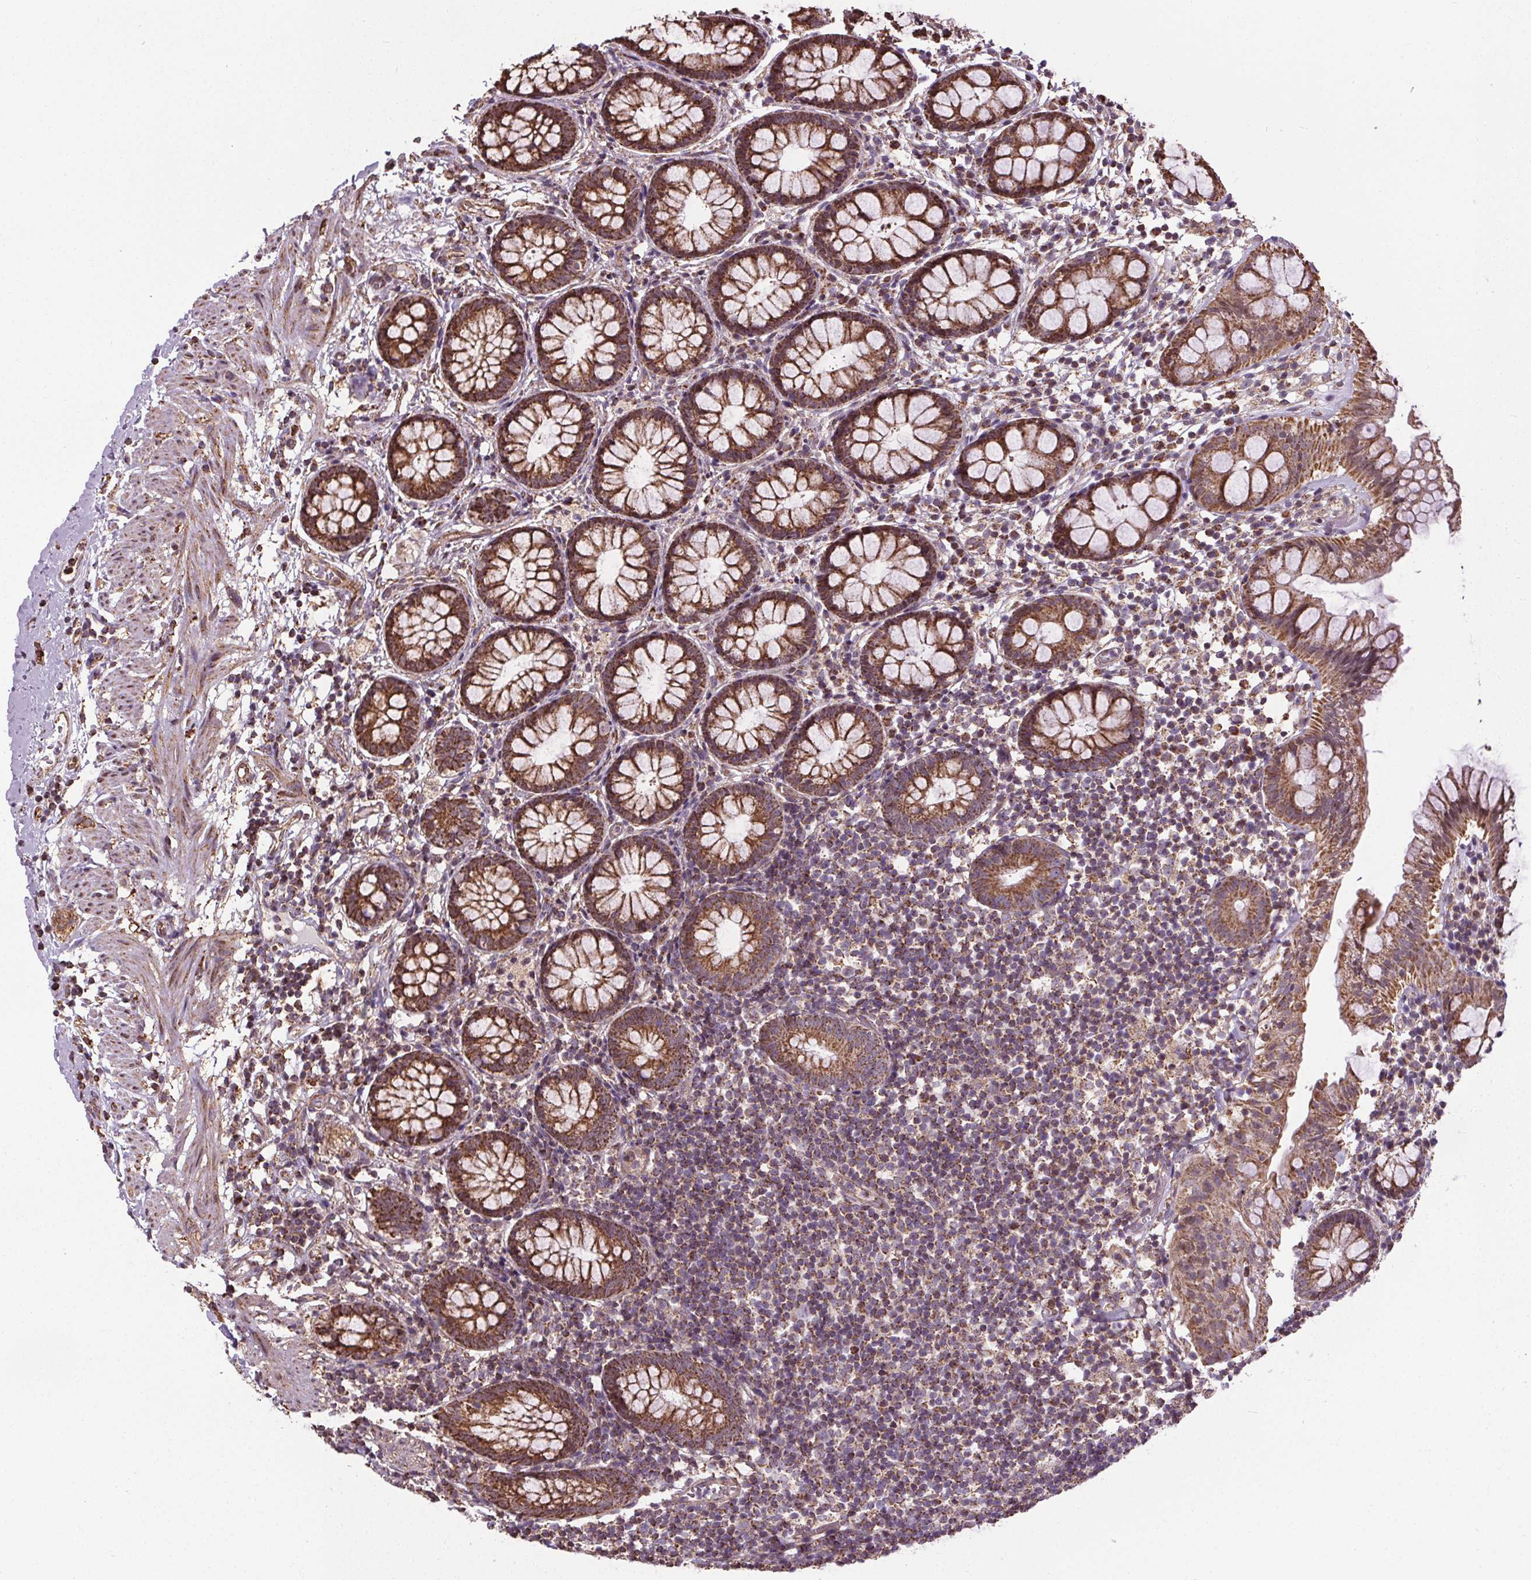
{"staining": {"intensity": "moderate", "quantity": ">75%", "location": "cytoplasmic/membranous"}, "tissue": "rectum", "cell_type": "Glandular cells", "image_type": "normal", "snomed": [{"axis": "morphology", "description": "Normal tissue, NOS"}, {"axis": "topography", "description": "Rectum"}], "caption": "Glandular cells reveal medium levels of moderate cytoplasmic/membranous positivity in approximately >75% of cells in benign rectum.", "gene": "ZNF548", "patient": {"sex": "female", "age": 62}}